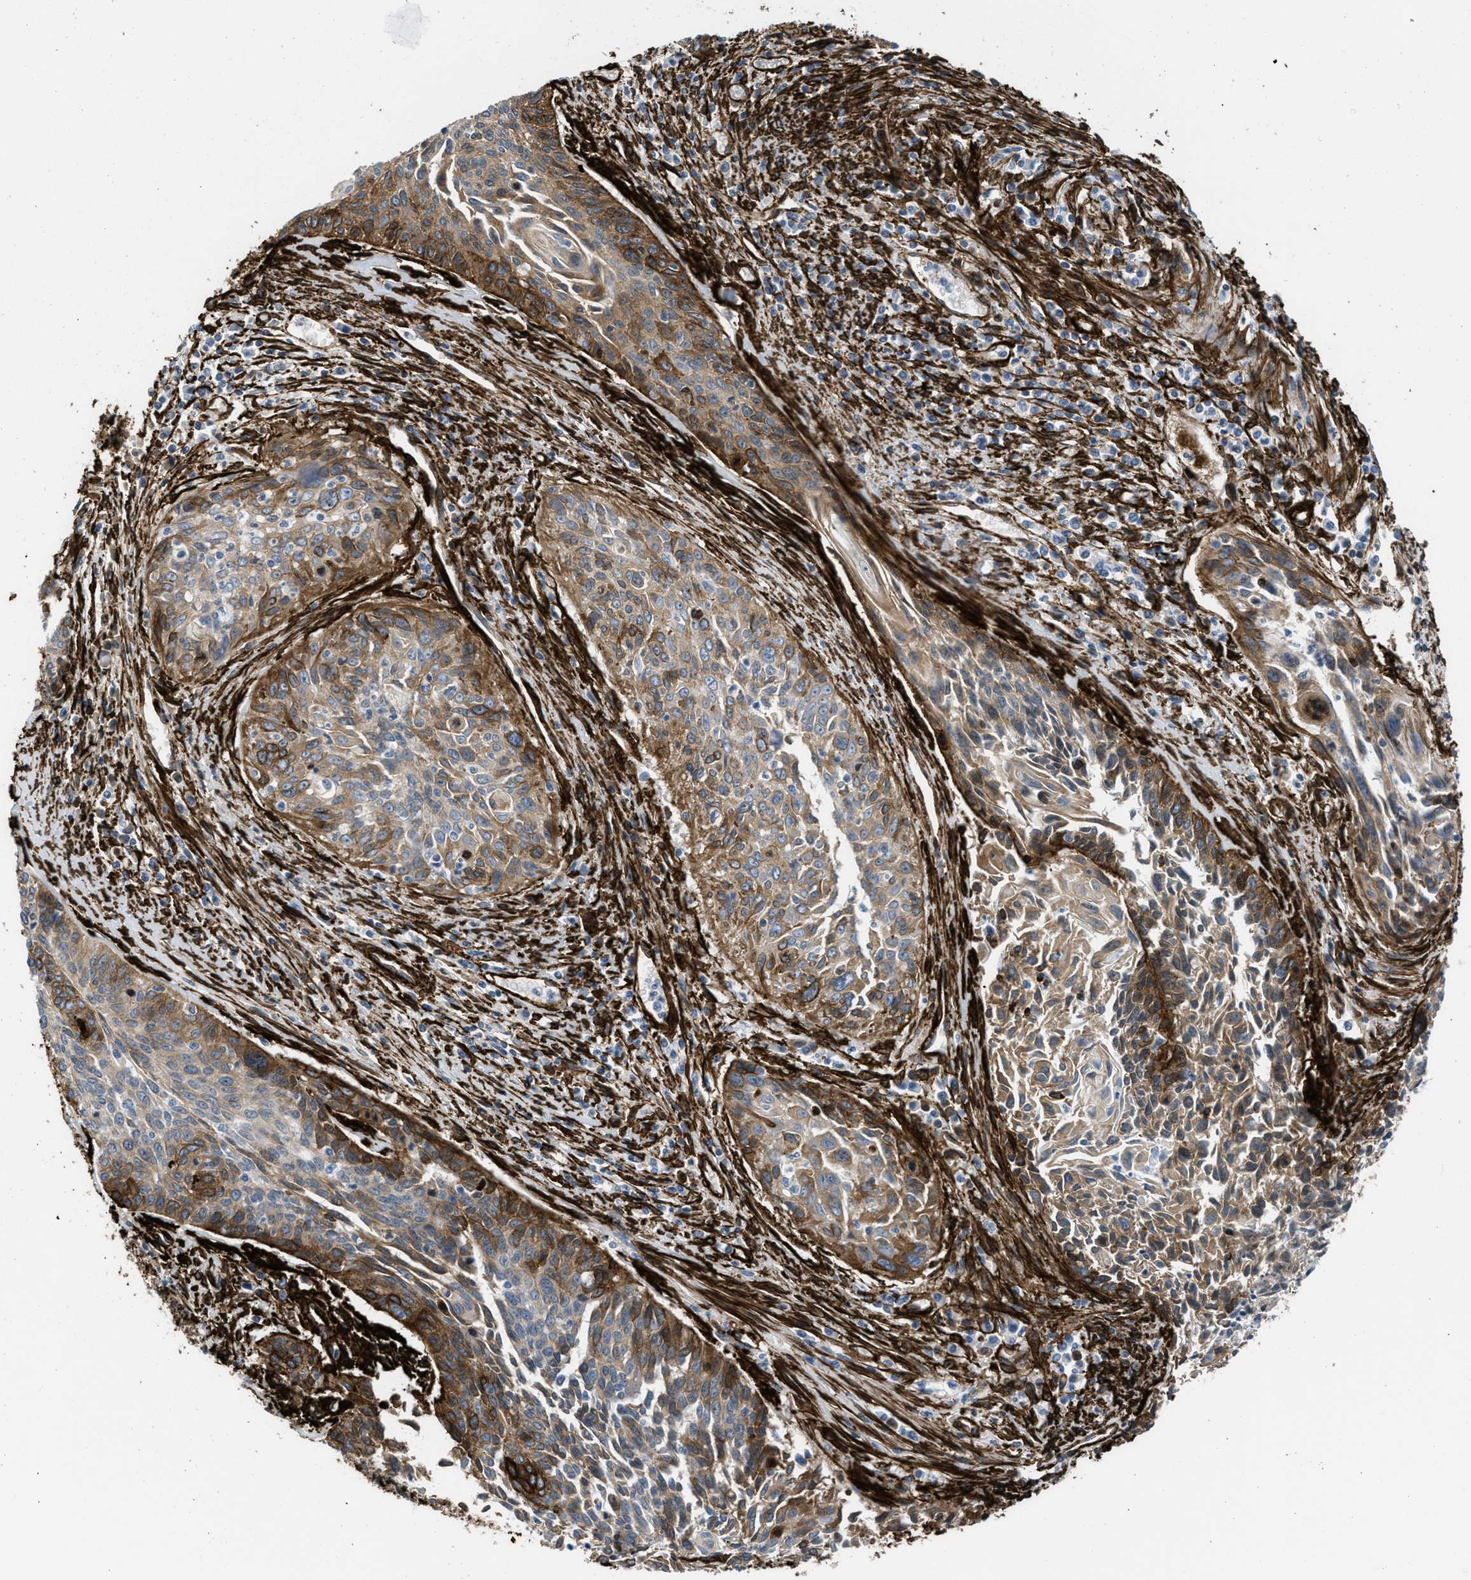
{"staining": {"intensity": "moderate", "quantity": ">75%", "location": "cytoplasmic/membranous"}, "tissue": "cervical cancer", "cell_type": "Tumor cells", "image_type": "cancer", "snomed": [{"axis": "morphology", "description": "Squamous cell carcinoma, NOS"}, {"axis": "topography", "description": "Cervix"}], "caption": "A photomicrograph of cervical squamous cell carcinoma stained for a protein displays moderate cytoplasmic/membranous brown staining in tumor cells.", "gene": "CALD1", "patient": {"sex": "female", "age": 55}}